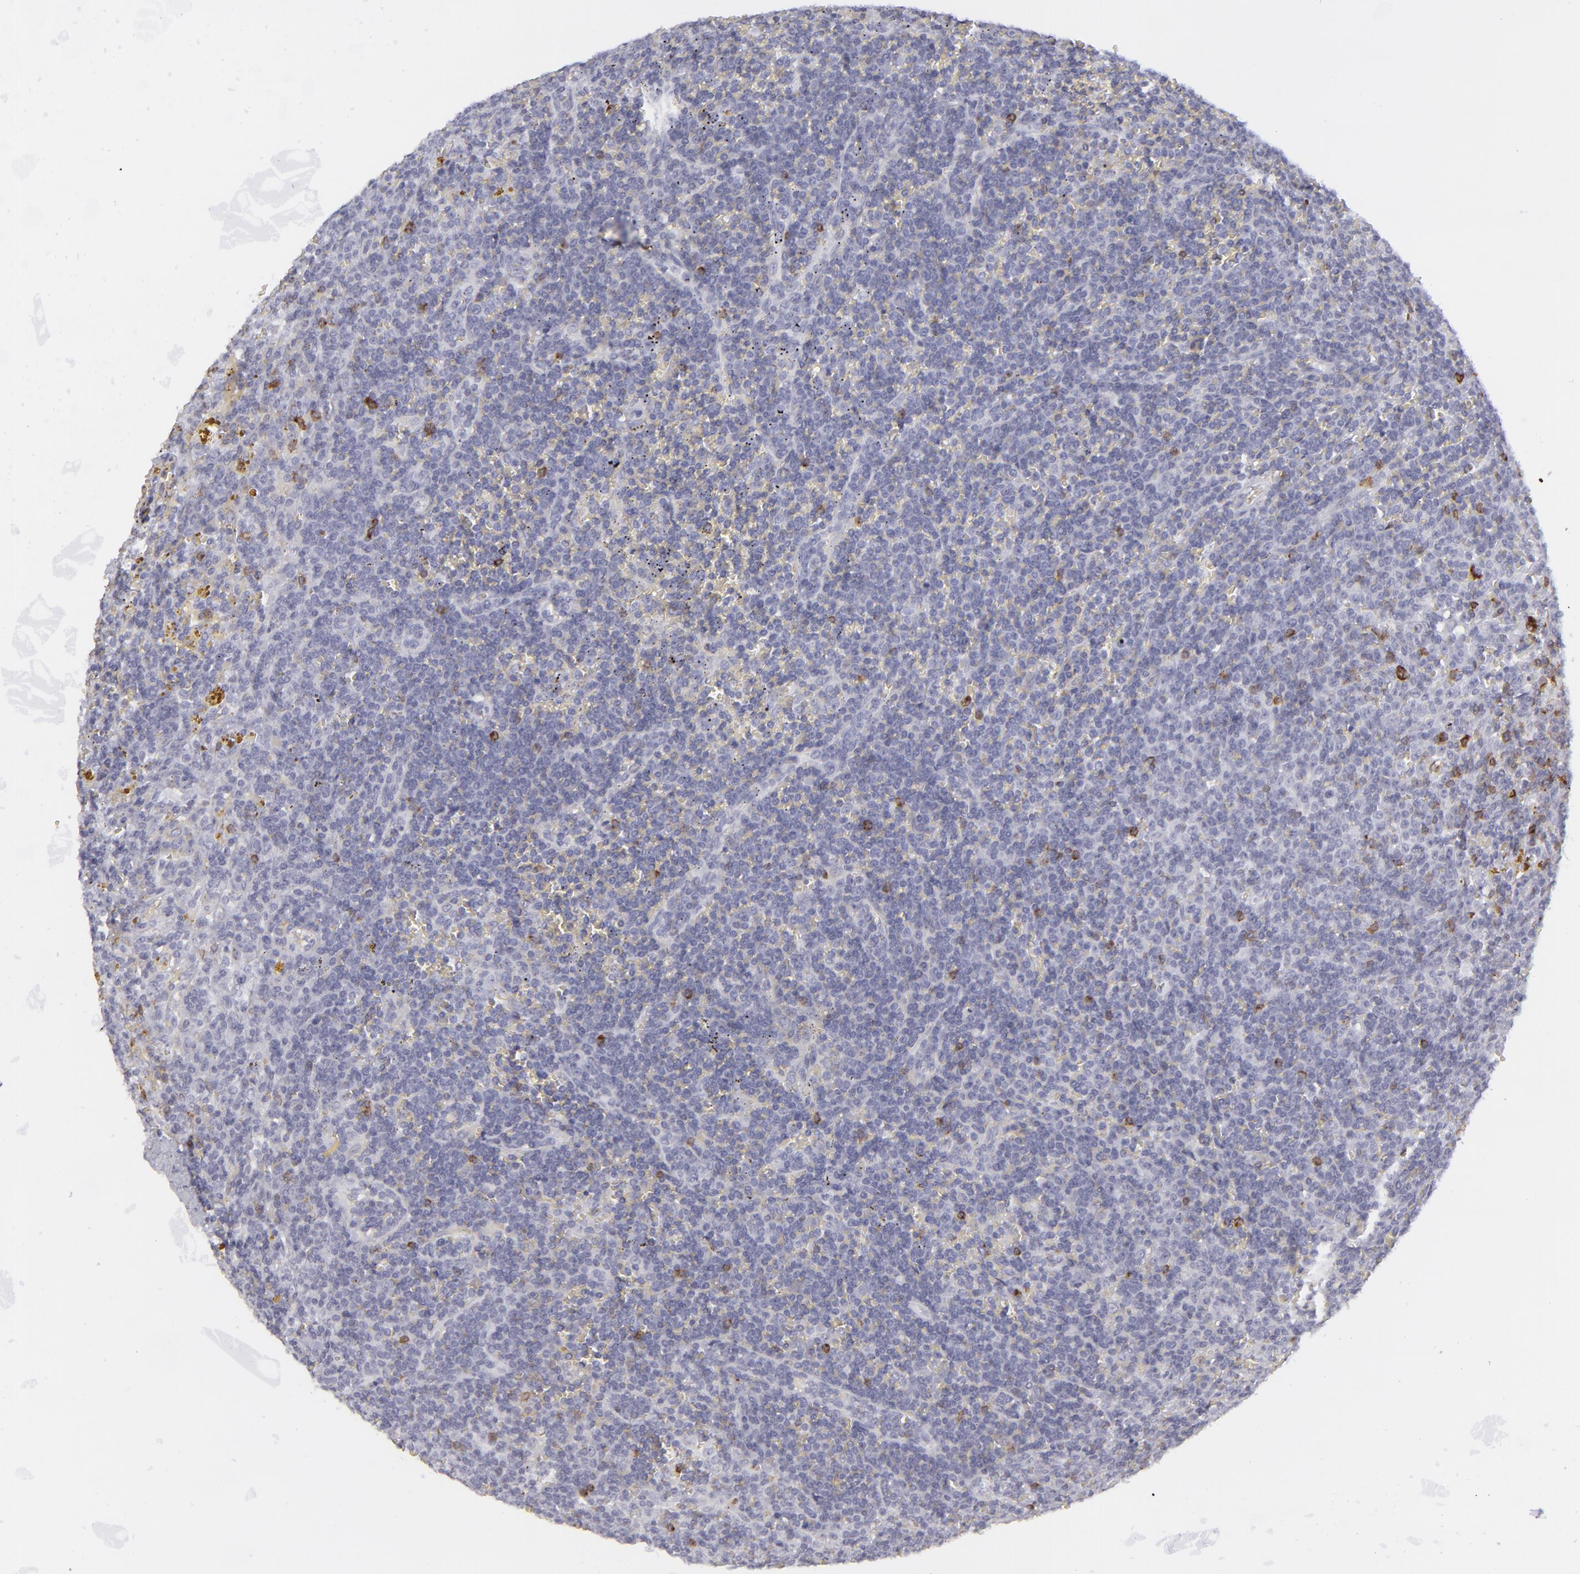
{"staining": {"intensity": "moderate", "quantity": "<25%", "location": "cytoplasmic/membranous"}, "tissue": "lymphoma", "cell_type": "Tumor cells", "image_type": "cancer", "snomed": [{"axis": "morphology", "description": "Malignant lymphoma, non-Hodgkin's type, Low grade"}, {"axis": "topography", "description": "Spleen"}], "caption": "Protein expression analysis of human low-grade malignant lymphoma, non-Hodgkin's type reveals moderate cytoplasmic/membranous staining in approximately <25% of tumor cells. (Stains: DAB in brown, nuclei in blue, Microscopy: brightfield microscopy at high magnification).", "gene": "CD7", "patient": {"sex": "male", "age": 80}}